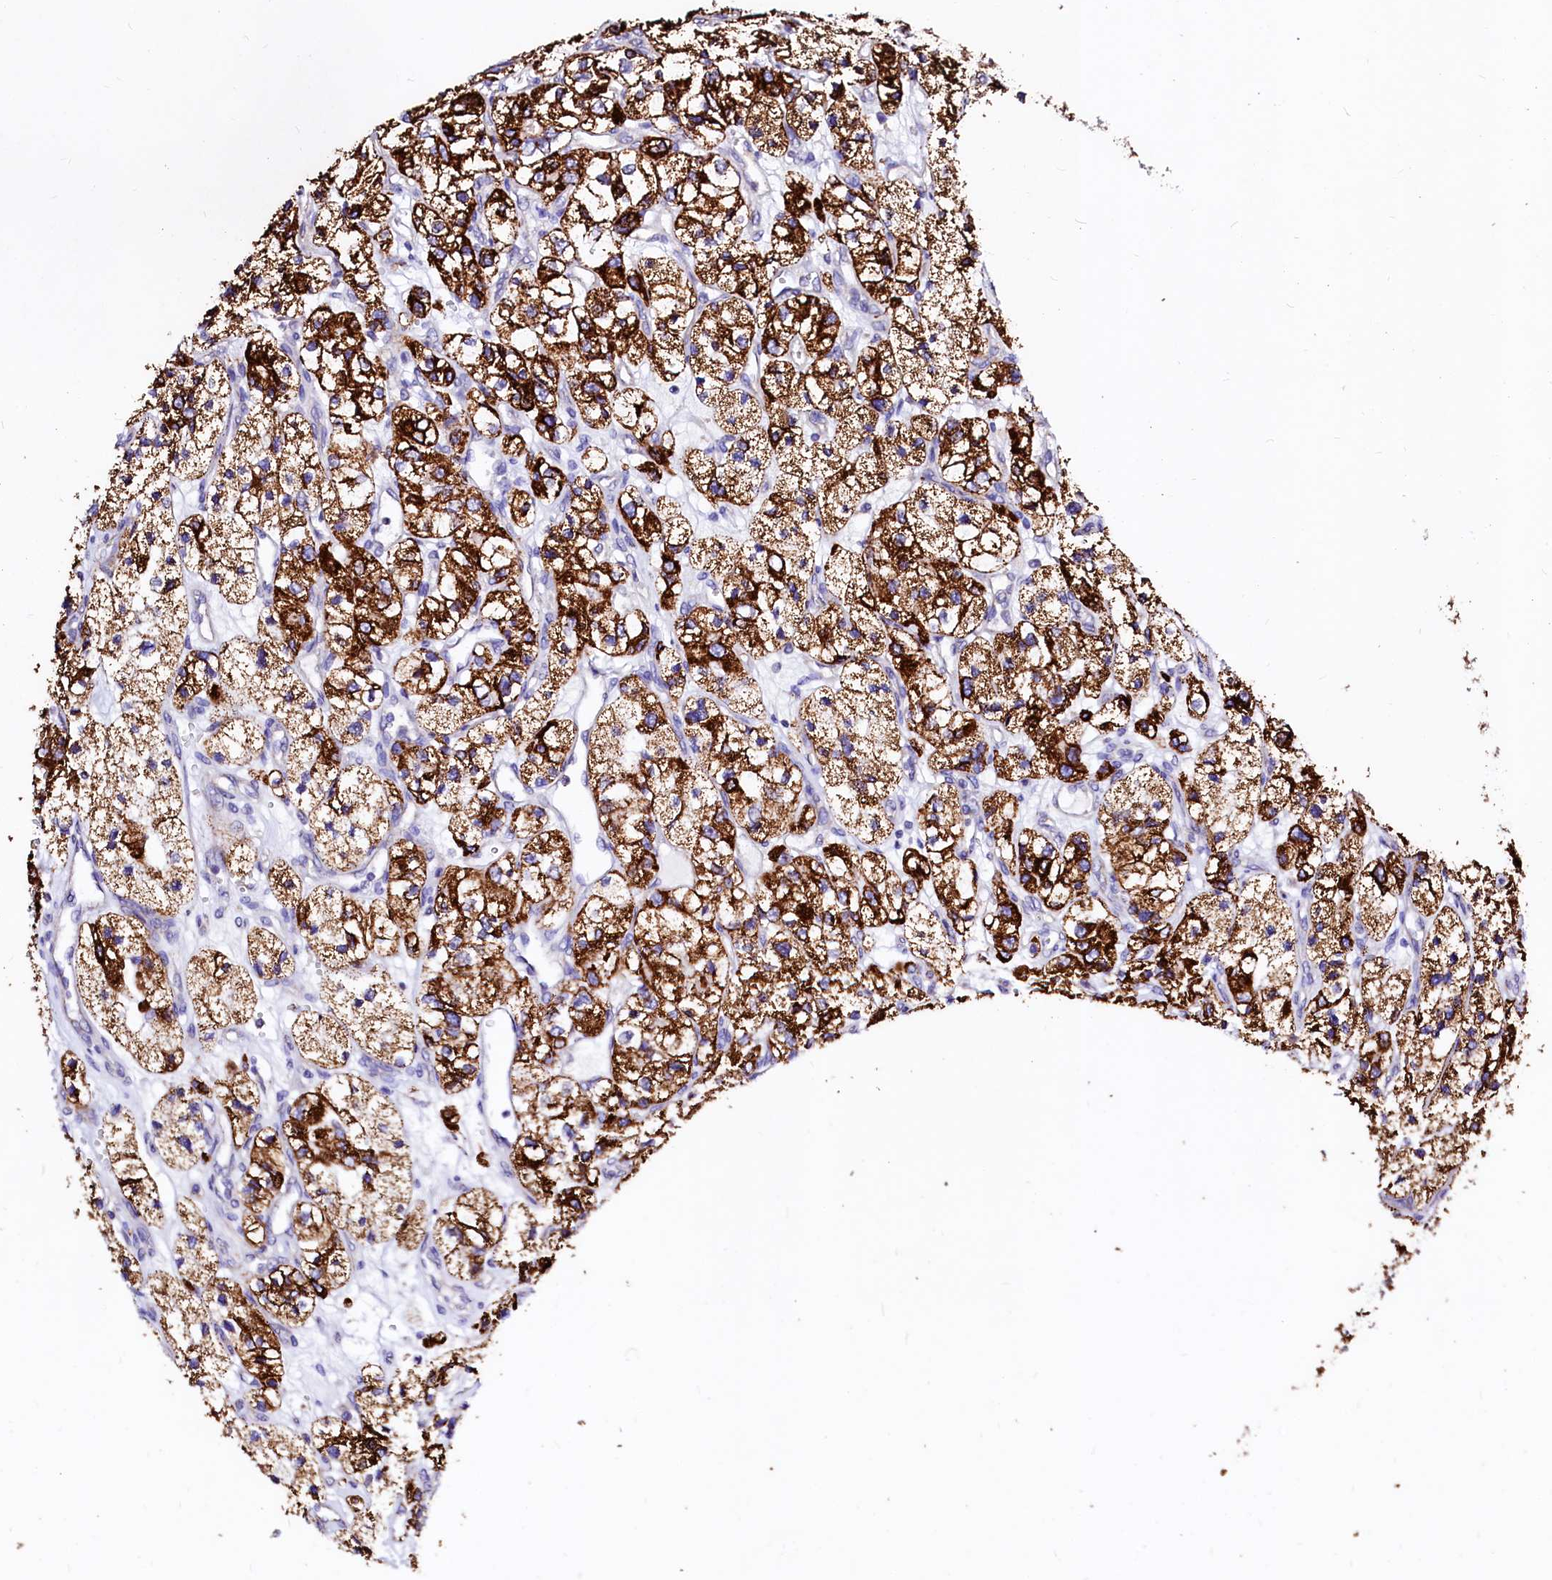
{"staining": {"intensity": "strong", "quantity": ">75%", "location": "cytoplasmic/membranous"}, "tissue": "renal cancer", "cell_type": "Tumor cells", "image_type": "cancer", "snomed": [{"axis": "morphology", "description": "Adenocarcinoma, NOS"}, {"axis": "topography", "description": "Kidney"}], "caption": "Human adenocarcinoma (renal) stained with a brown dye exhibits strong cytoplasmic/membranous positive positivity in about >75% of tumor cells.", "gene": "MAOB", "patient": {"sex": "female", "age": 57}}